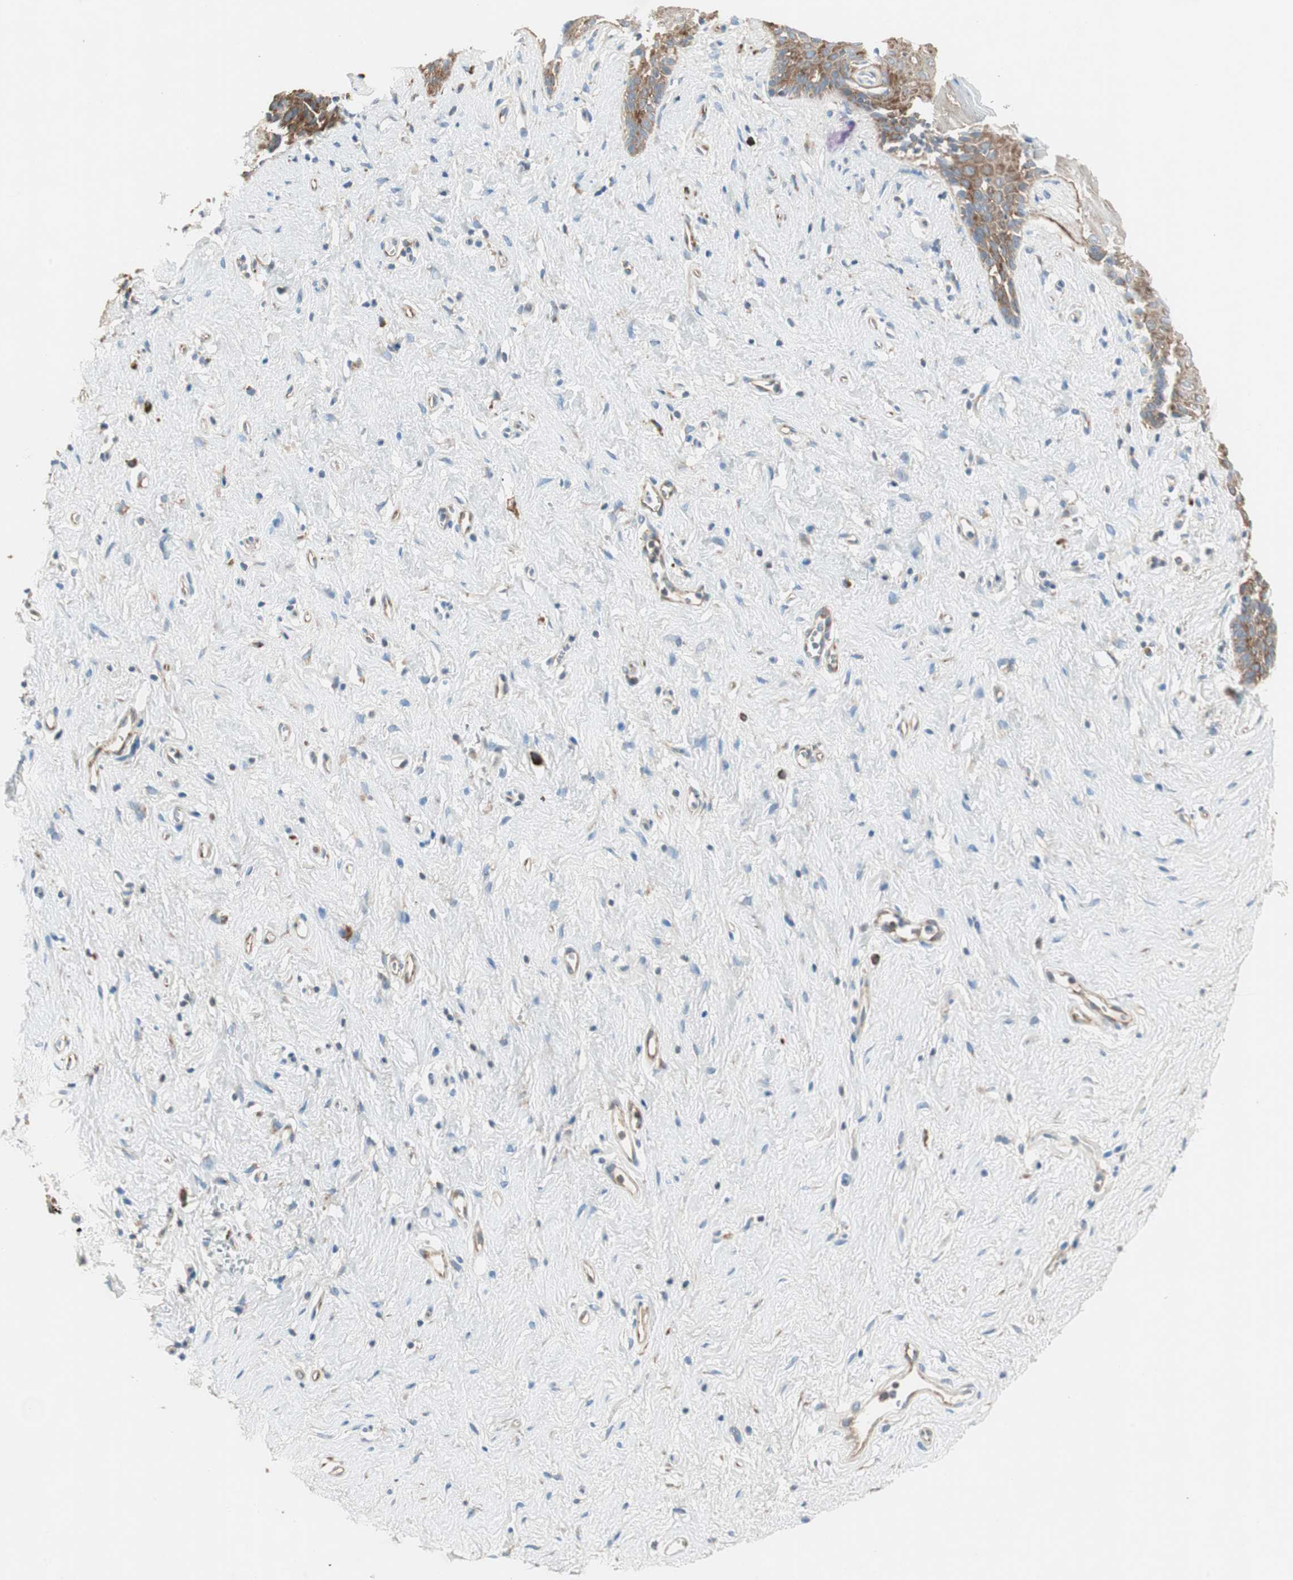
{"staining": {"intensity": "strong", "quantity": "25%-75%", "location": "cytoplasmic/membranous"}, "tissue": "vagina", "cell_type": "Squamous epithelial cells", "image_type": "normal", "snomed": [{"axis": "morphology", "description": "Normal tissue, NOS"}, {"axis": "topography", "description": "Vagina"}], "caption": "Protein expression analysis of normal vagina displays strong cytoplasmic/membranous positivity in approximately 25%-75% of squamous epithelial cells.", "gene": "RPL23", "patient": {"sex": "female", "age": 44}}